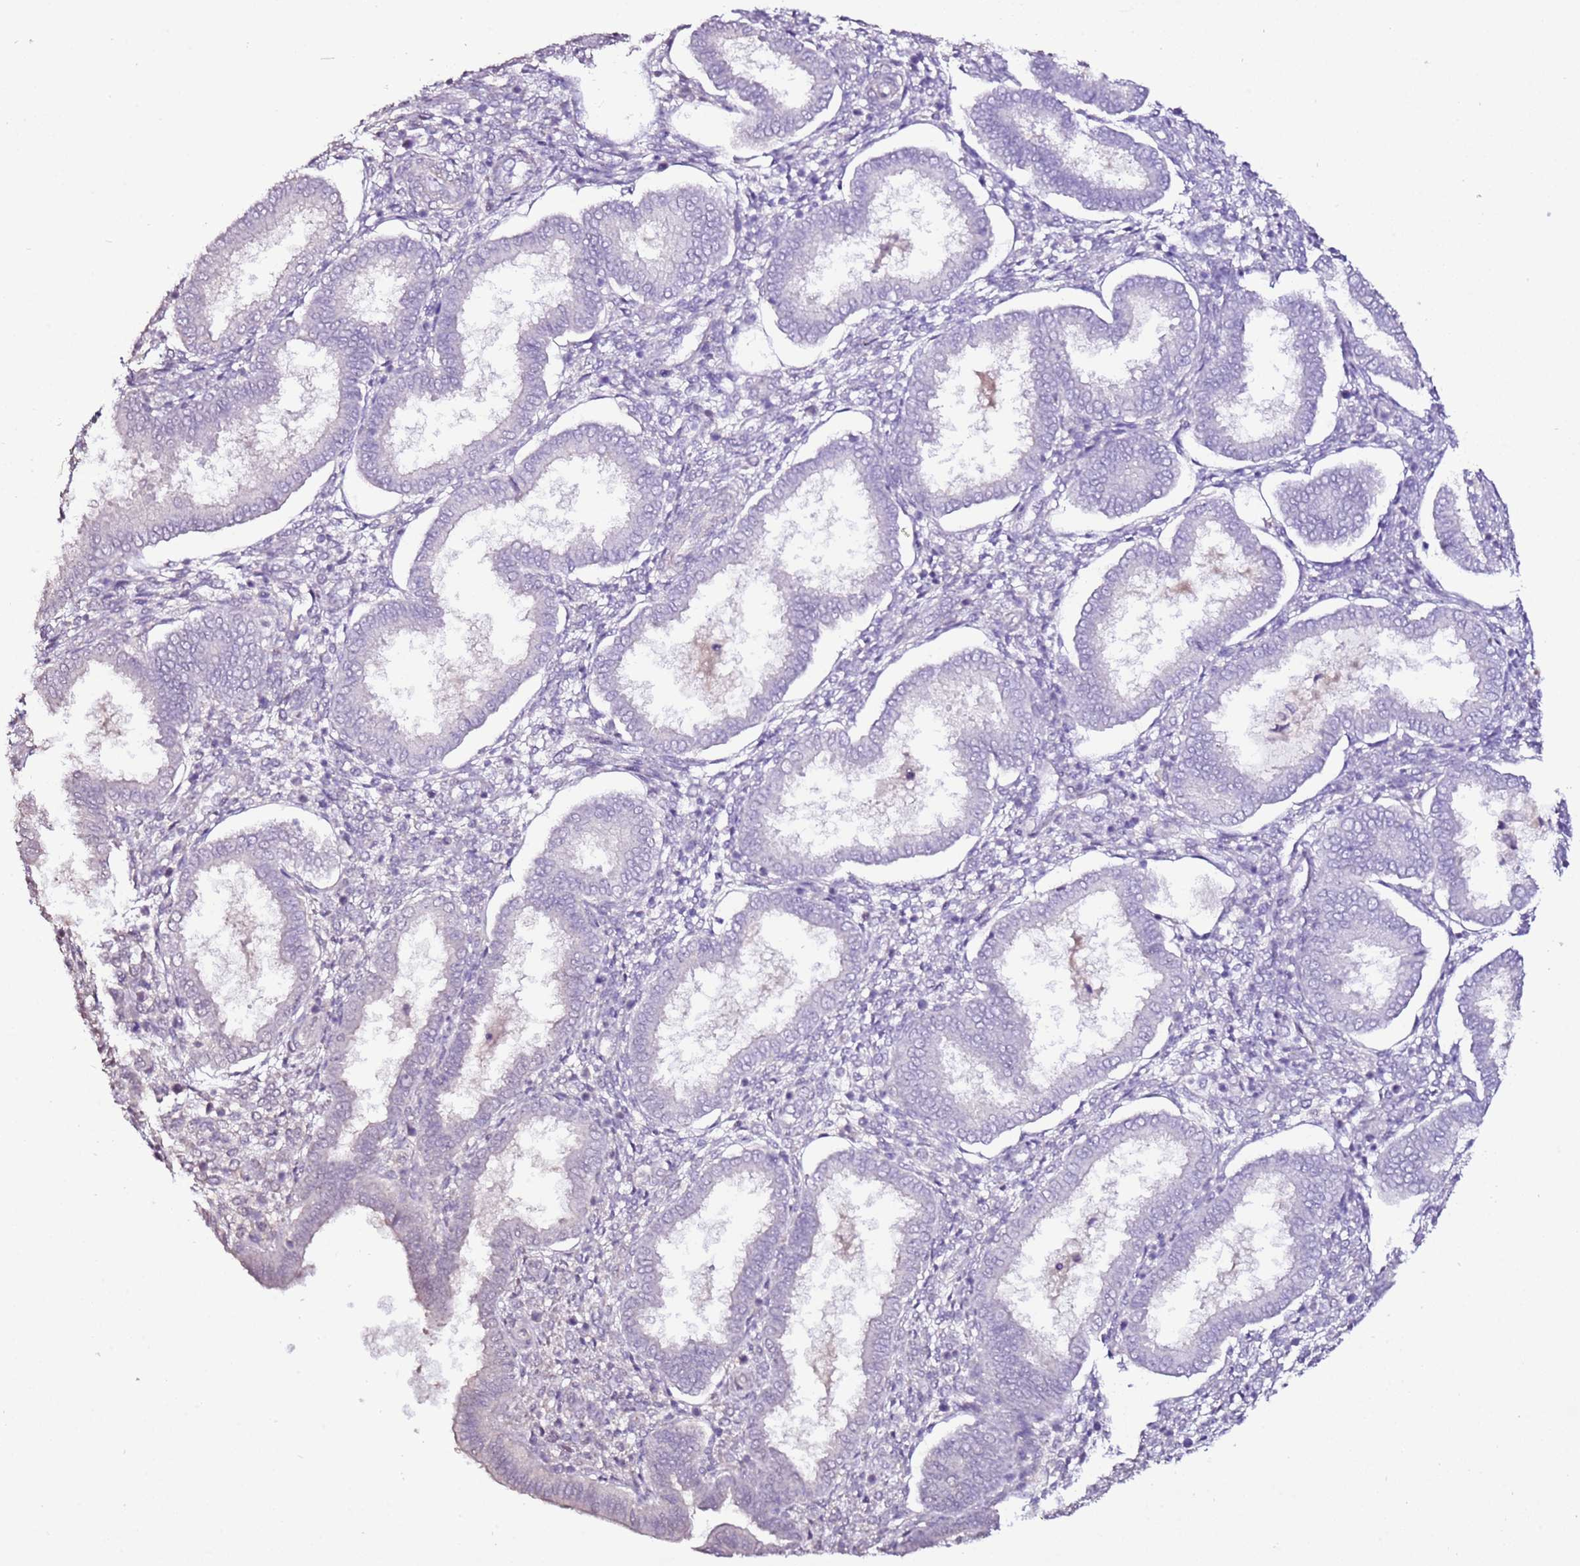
{"staining": {"intensity": "negative", "quantity": "none", "location": "none"}, "tissue": "endometrium", "cell_type": "Cells in endometrial stroma", "image_type": "normal", "snomed": [{"axis": "morphology", "description": "Normal tissue, NOS"}, {"axis": "topography", "description": "Endometrium"}], "caption": "The micrograph shows no staining of cells in endometrial stroma in unremarkable endometrium.", "gene": "ART5", "patient": {"sex": "female", "age": 24}}